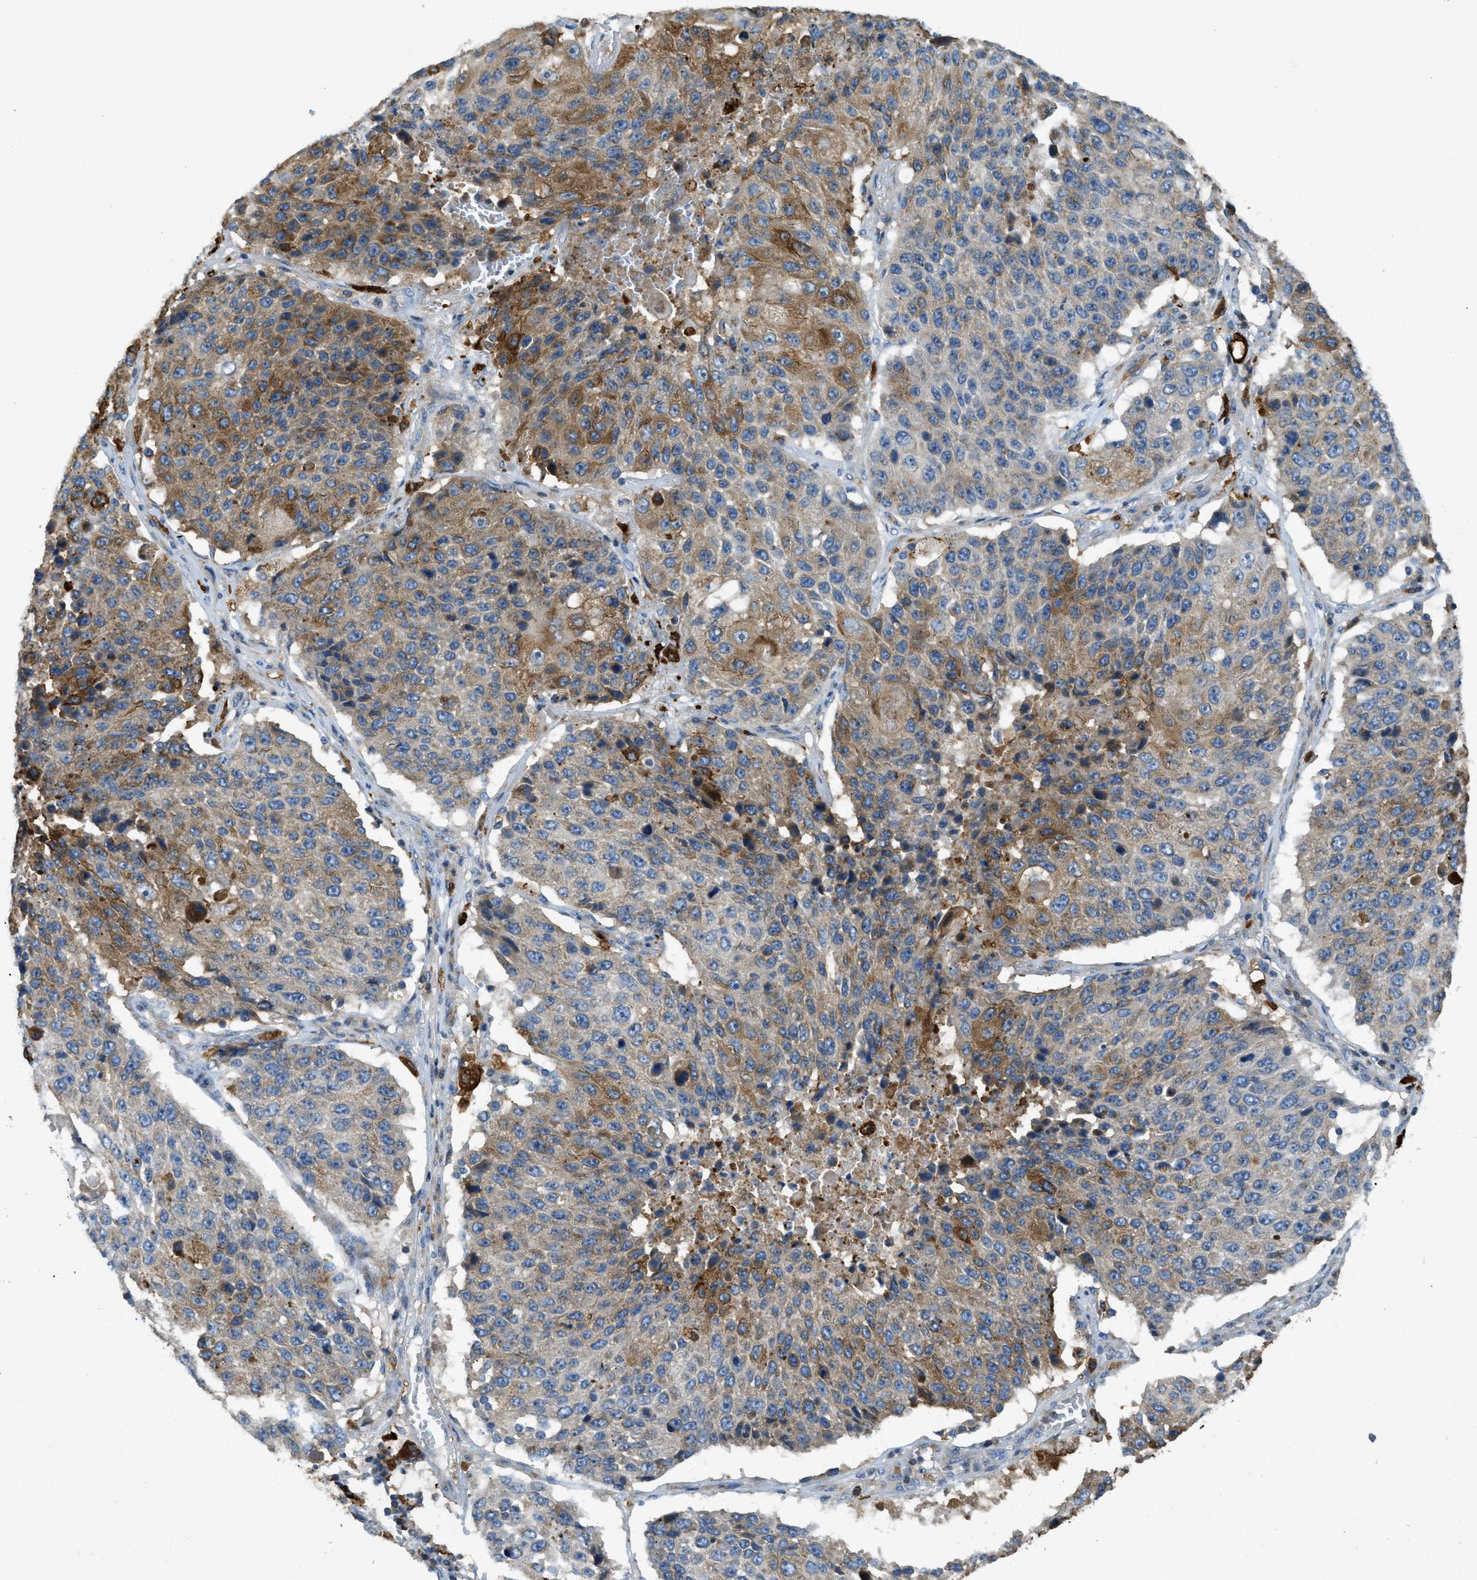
{"staining": {"intensity": "moderate", "quantity": "25%-75%", "location": "cytoplasmic/membranous"}, "tissue": "lung cancer", "cell_type": "Tumor cells", "image_type": "cancer", "snomed": [{"axis": "morphology", "description": "Squamous cell carcinoma, NOS"}, {"axis": "topography", "description": "Lung"}], "caption": "A high-resolution histopathology image shows immunohistochemistry staining of lung cancer (squamous cell carcinoma), which reveals moderate cytoplasmic/membranous staining in about 25%-75% of tumor cells.", "gene": "RFFL", "patient": {"sex": "male", "age": 61}}